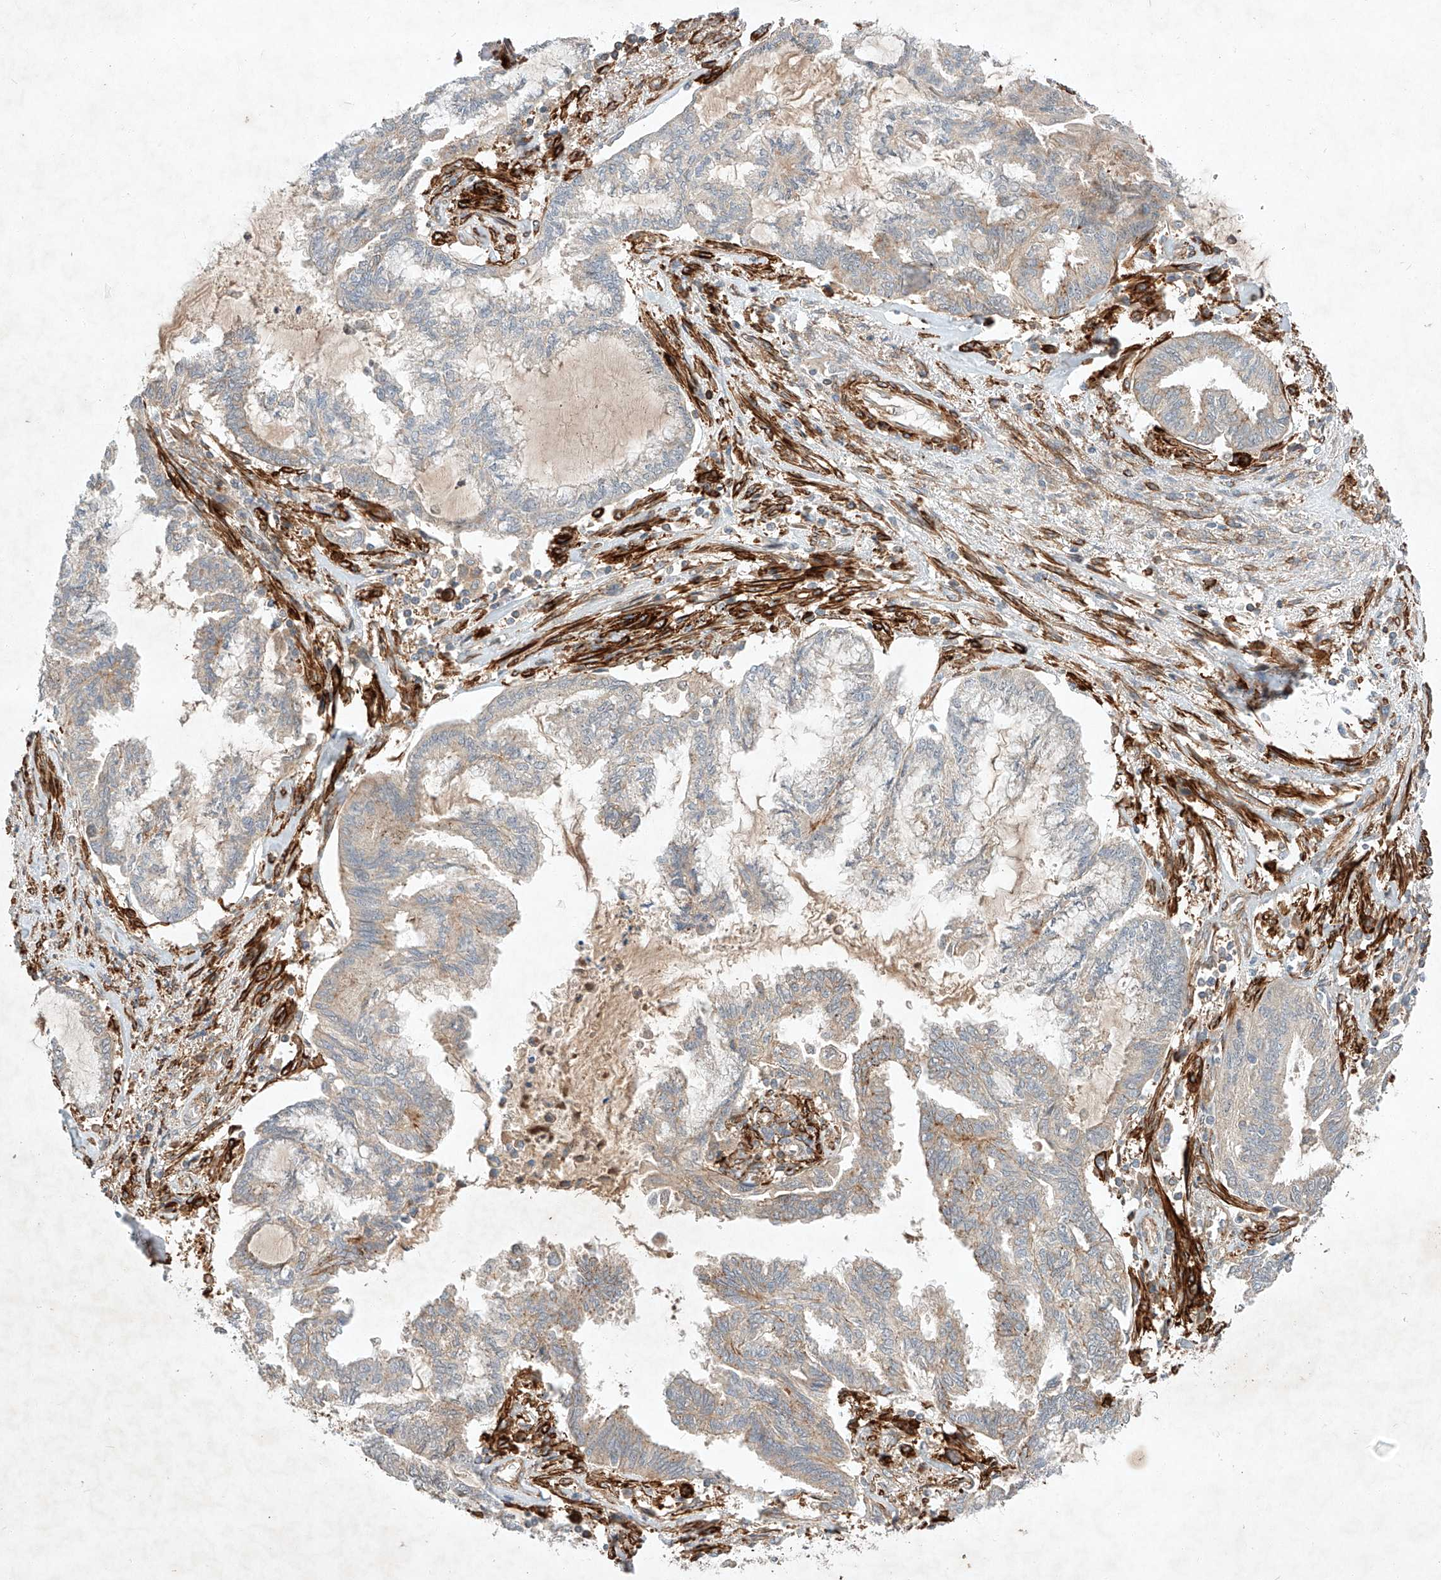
{"staining": {"intensity": "weak", "quantity": "<25%", "location": "cytoplasmic/membranous"}, "tissue": "endometrial cancer", "cell_type": "Tumor cells", "image_type": "cancer", "snomed": [{"axis": "morphology", "description": "Adenocarcinoma, NOS"}, {"axis": "topography", "description": "Endometrium"}], "caption": "Tumor cells are negative for brown protein staining in adenocarcinoma (endometrial). (DAB (3,3'-diaminobenzidine) immunohistochemistry visualized using brightfield microscopy, high magnification).", "gene": "ARHGAP33", "patient": {"sex": "female", "age": 86}}